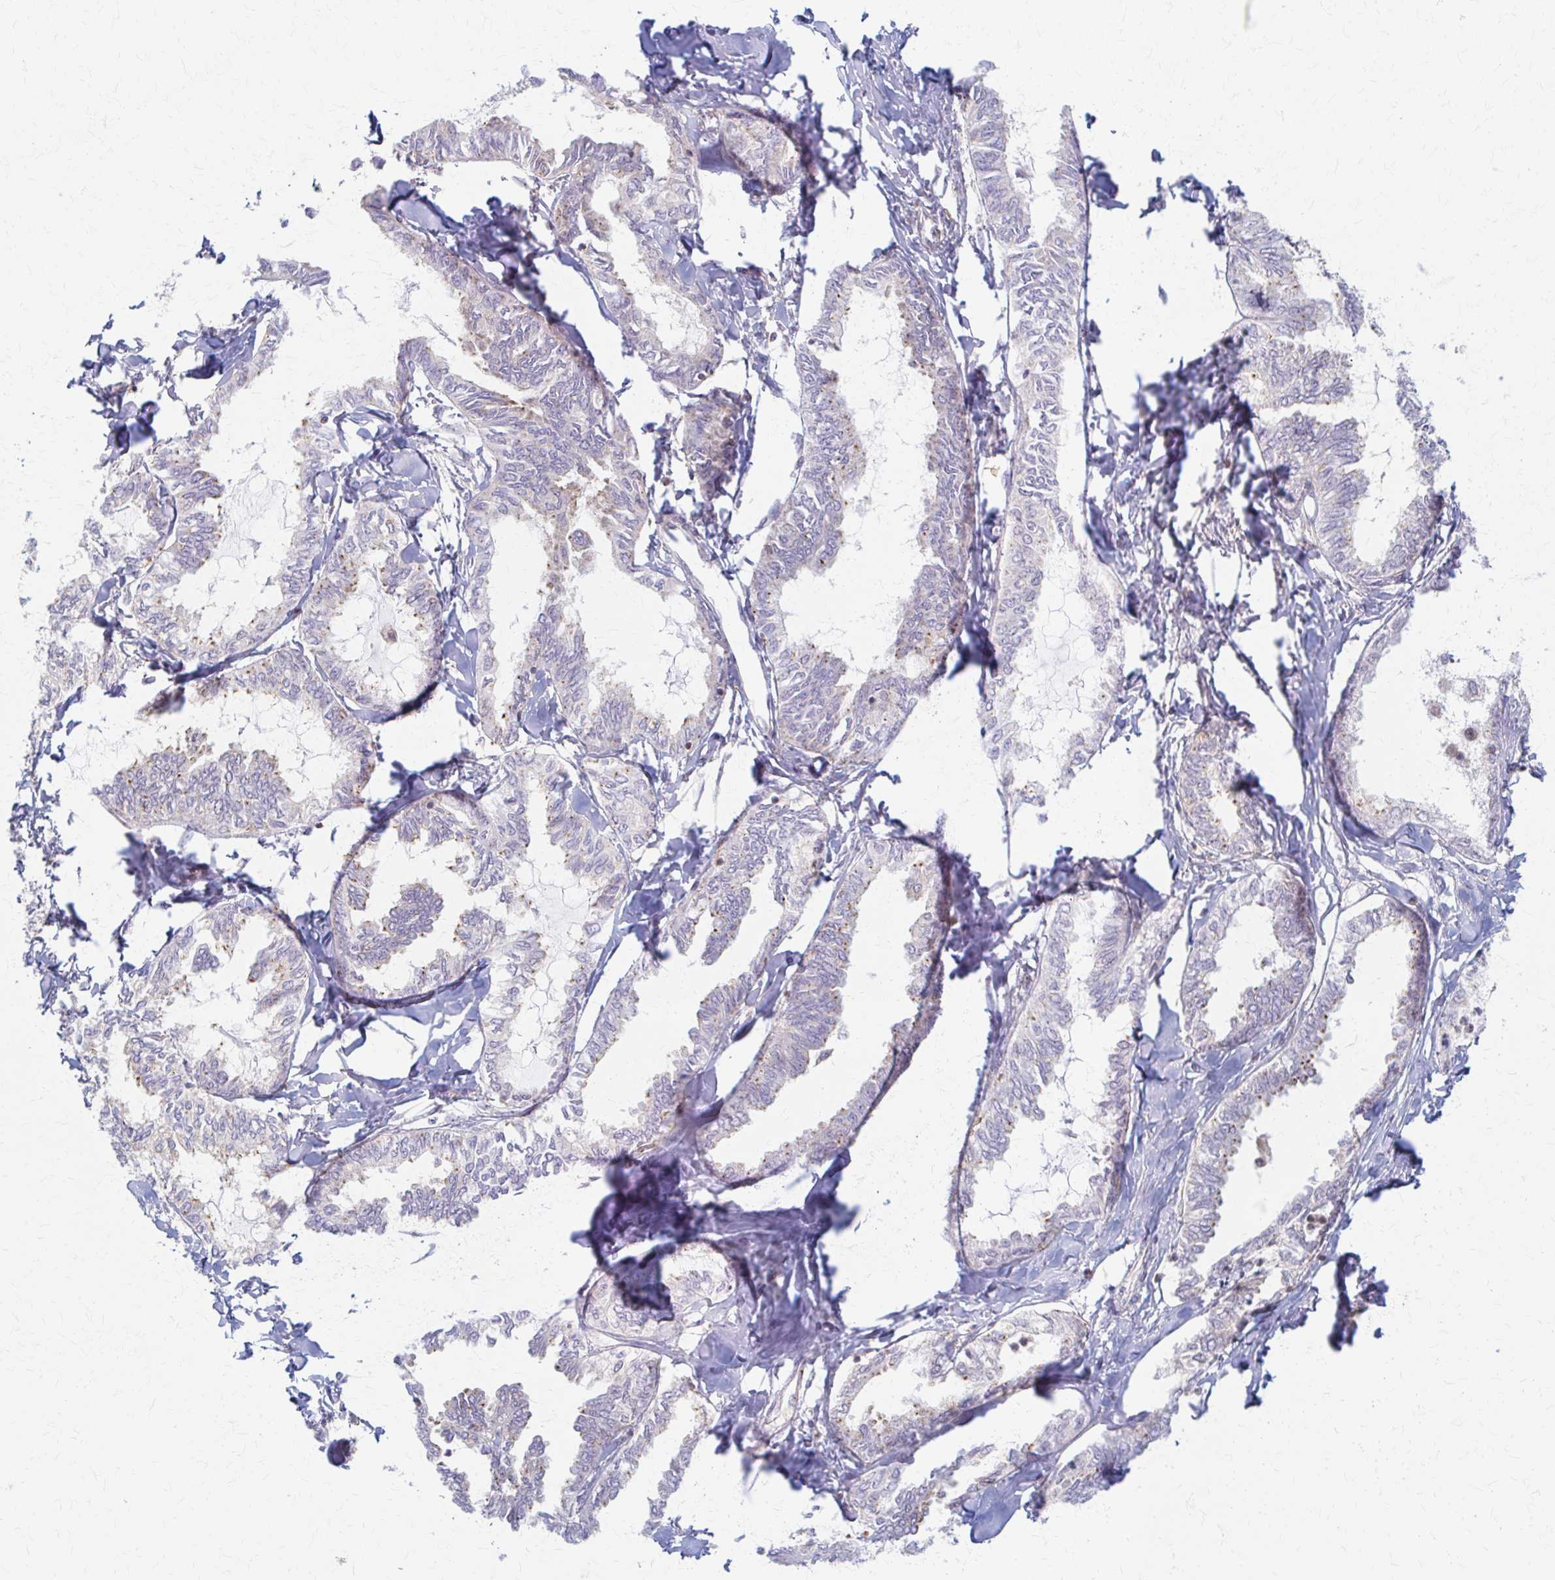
{"staining": {"intensity": "moderate", "quantity": "25%-75%", "location": "cytoplasmic/membranous"}, "tissue": "ovarian cancer", "cell_type": "Tumor cells", "image_type": "cancer", "snomed": [{"axis": "morphology", "description": "Carcinoma, endometroid"}, {"axis": "topography", "description": "Ovary"}], "caption": "Ovarian endometroid carcinoma stained with DAB IHC demonstrates medium levels of moderate cytoplasmic/membranous expression in about 25%-75% of tumor cells.", "gene": "ARHGAP35", "patient": {"sex": "female", "age": 70}}